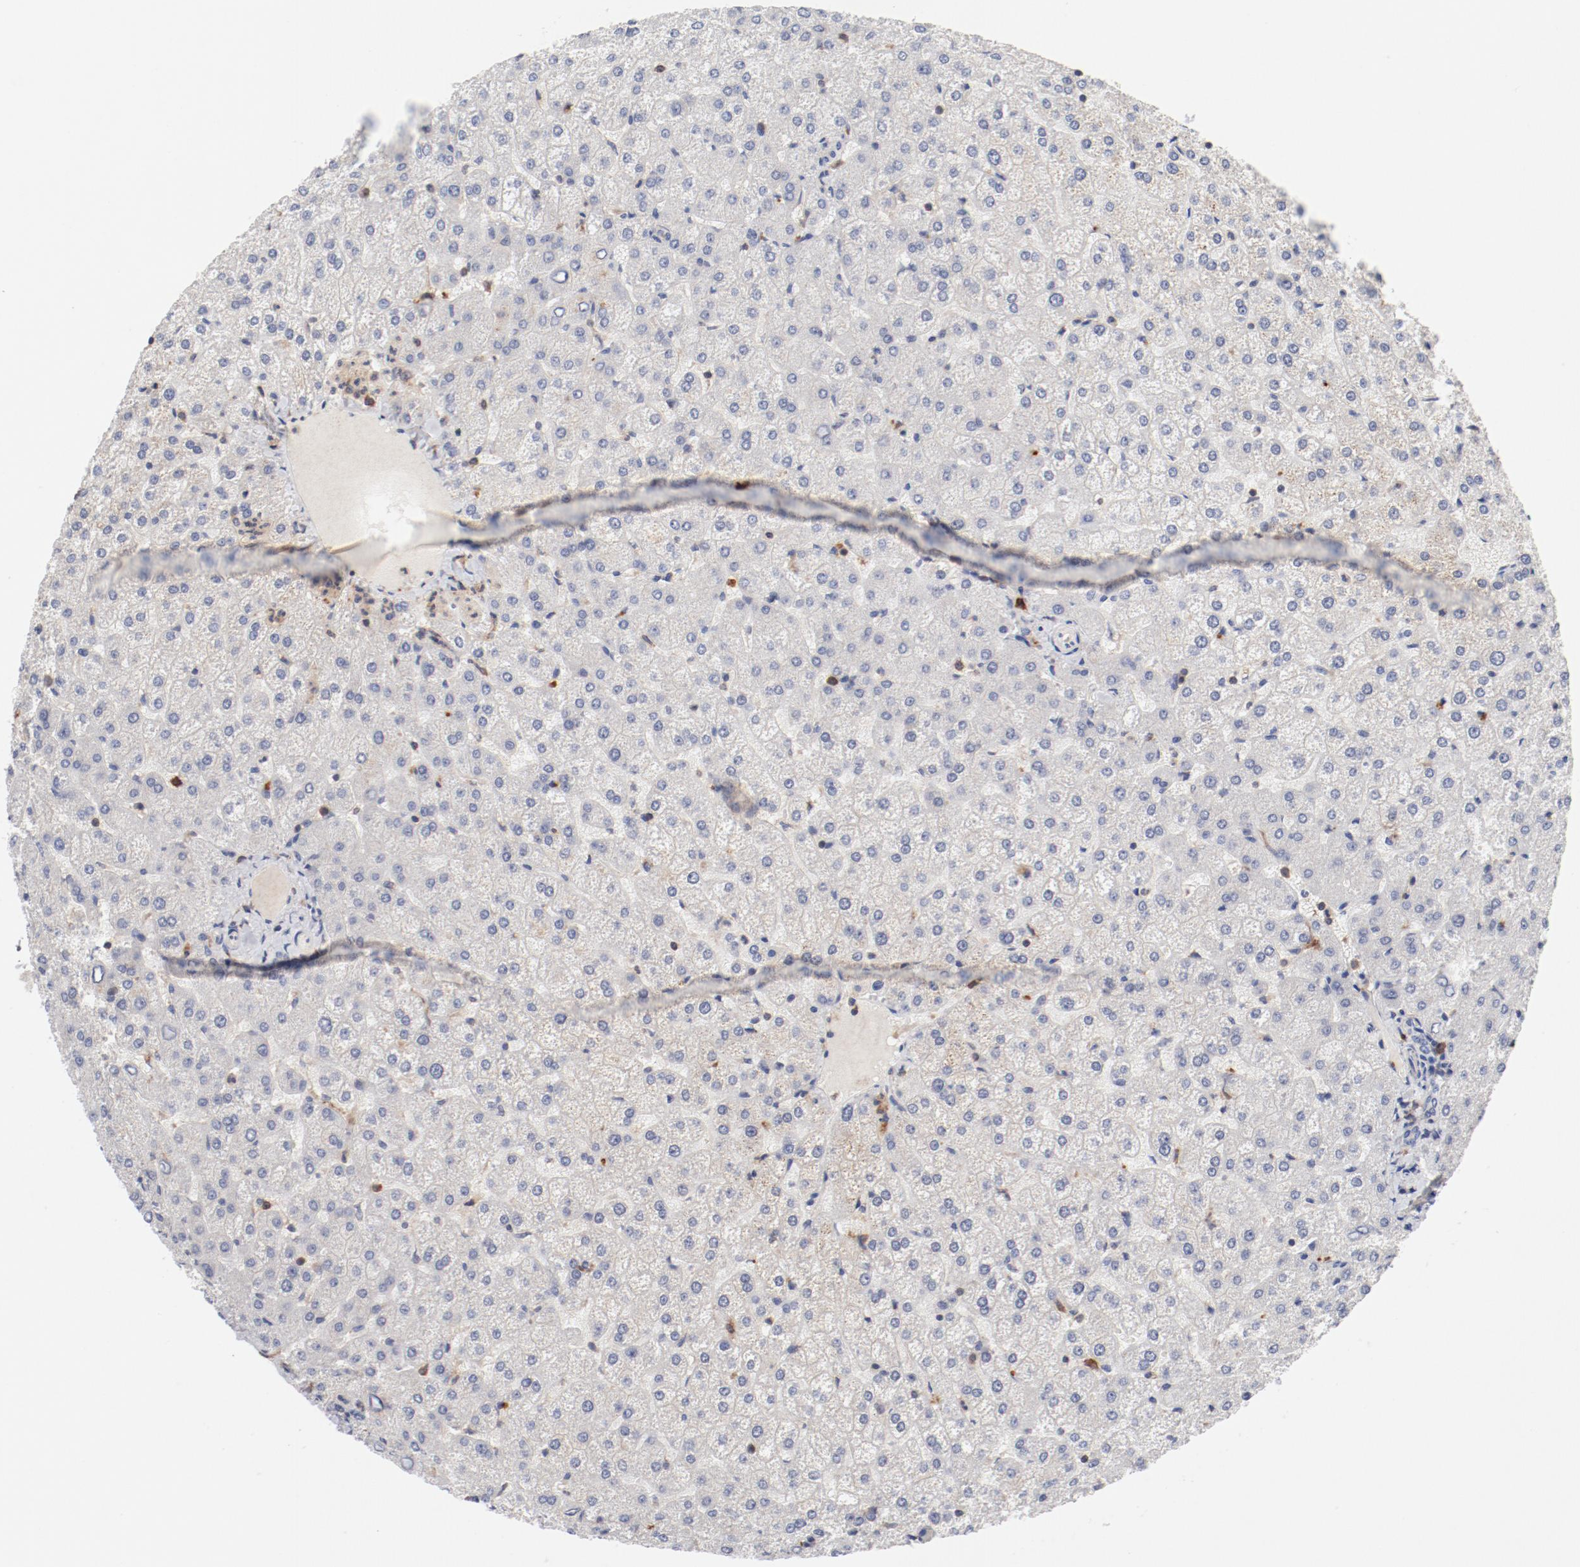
{"staining": {"intensity": "negative", "quantity": "none", "location": "none"}, "tissue": "liver", "cell_type": "Hepatocytes", "image_type": "normal", "snomed": [{"axis": "morphology", "description": "Normal tissue, NOS"}, {"axis": "topography", "description": "Liver"}], "caption": "Protein analysis of unremarkable liver reveals no significant staining in hepatocytes.", "gene": "CBL", "patient": {"sex": "female", "age": 32}}